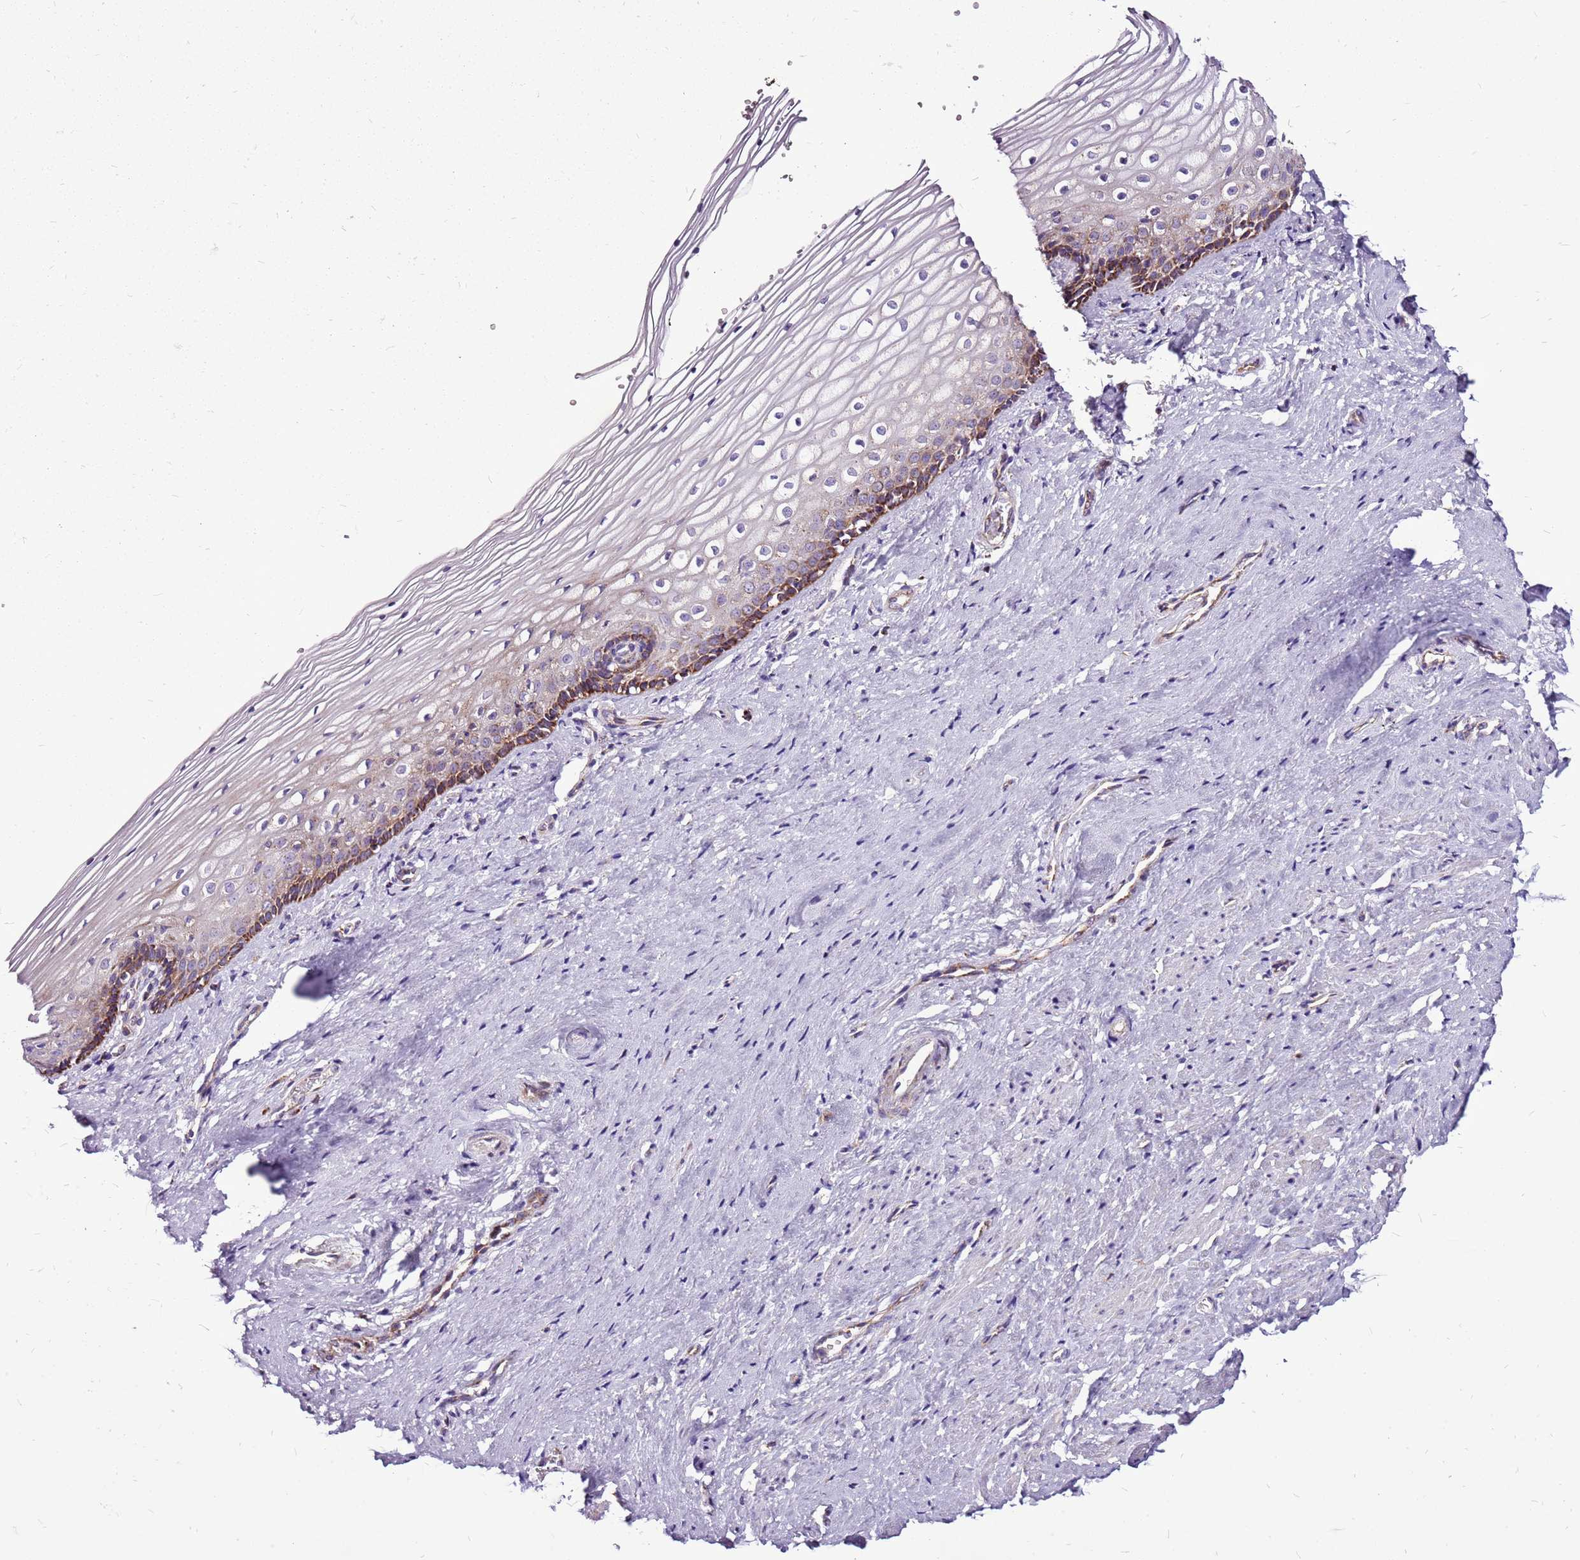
{"staining": {"intensity": "strong", "quantity": "25%-75%", "location": "cytoplasmic/membranous"}, "tissue": "vagina", "cell_type": "Squamous epithelial cells", "image_type": "normal", "snomed": [{"axis": "morphology", "description": "Normal tissue, NOS"}, {"axis": "topography", "description": "Vagina"}], "caption": "An IHC micrograph of benign tissue is shown. Protein staining in brown shows strong cytoplasmic/membranous positivity in vagina within squamous epithelial cells.", "gene": "GCDH", "patient": {"sex": "female", "age": 46}}